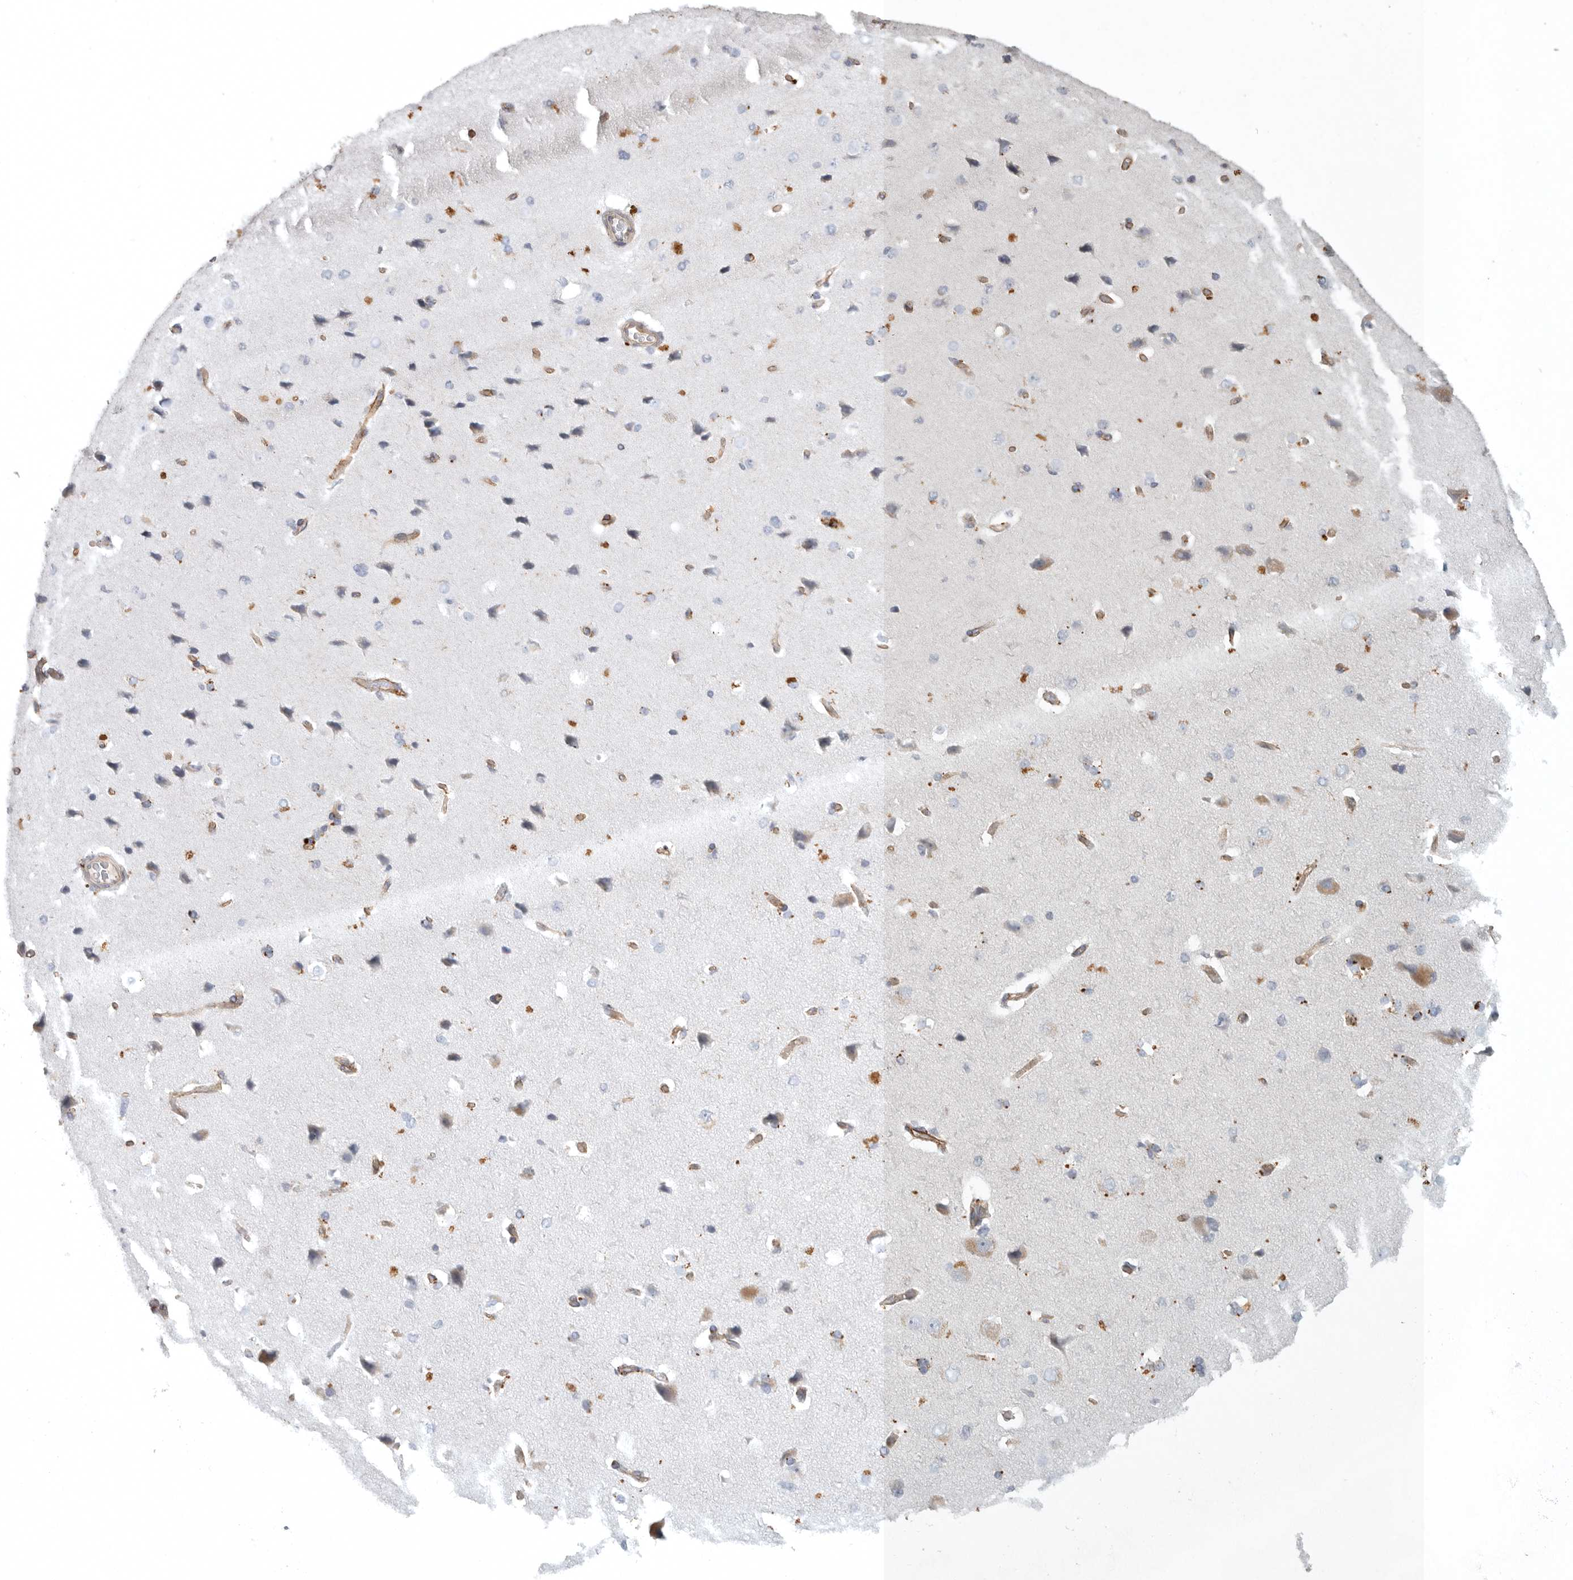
{"staining": {"intensity": "strong", "quantity": ">75%", "location": "cytoplasmic/membranous"}, "tissue": "cerebral cortex", "cell_type": "Endothelial cells", "image_type": "normal", "snomed": [{"axis": "morphology", "description": "Normal tissue, NOS"}, {"axis": "topography", "description": "Cerebral cortex"}], "caption": "Approximately >75% of endothelial cells in benign human cerebral cortex display strong cytoplasmic/membranous protein positivity as visualized by brown immunohistochemical staining.", "gene": "LONRF1", "patient": {"sex": "male", "age": 62}}